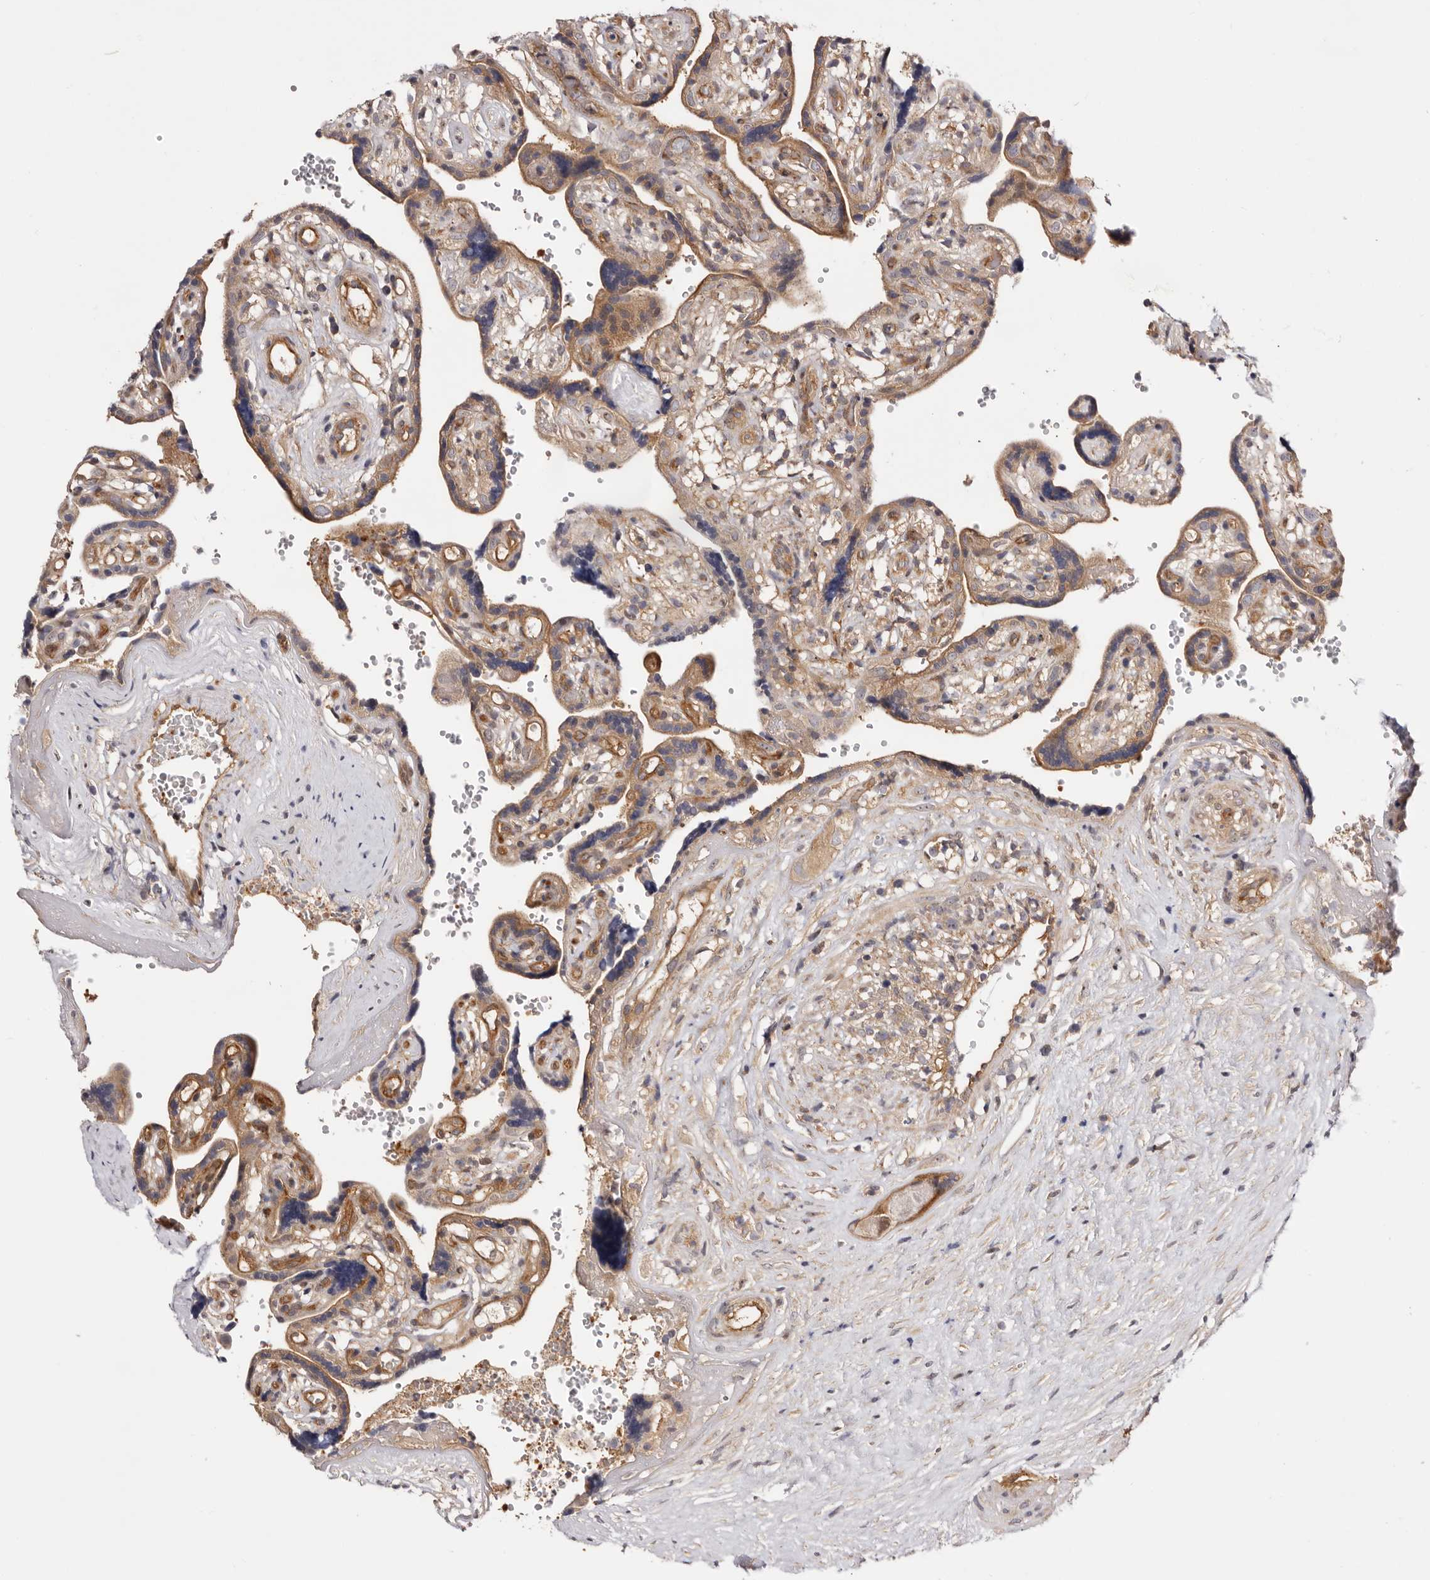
{"staining": {"intensity": "moderate", "quantity": ">75%", "location": "cytoplasmic/membranous,nuclear"}, "tissue": "placenta", "cell_type": "Decidual cells", "image_type": "normal", "snomed": [{"axis": "morphology", "description": "Normal tissue, NOS"}, {"axis": "topography", "description": "Placenta"}], "caption": "Human placenta stained with a brown dye demonstrates moderate cytoplasmic/membranous,nuclear positive positivity in approximately >75% of decidual cells.", "gene": "PANK4", "patient": {"sex": "female", "age": 30}}